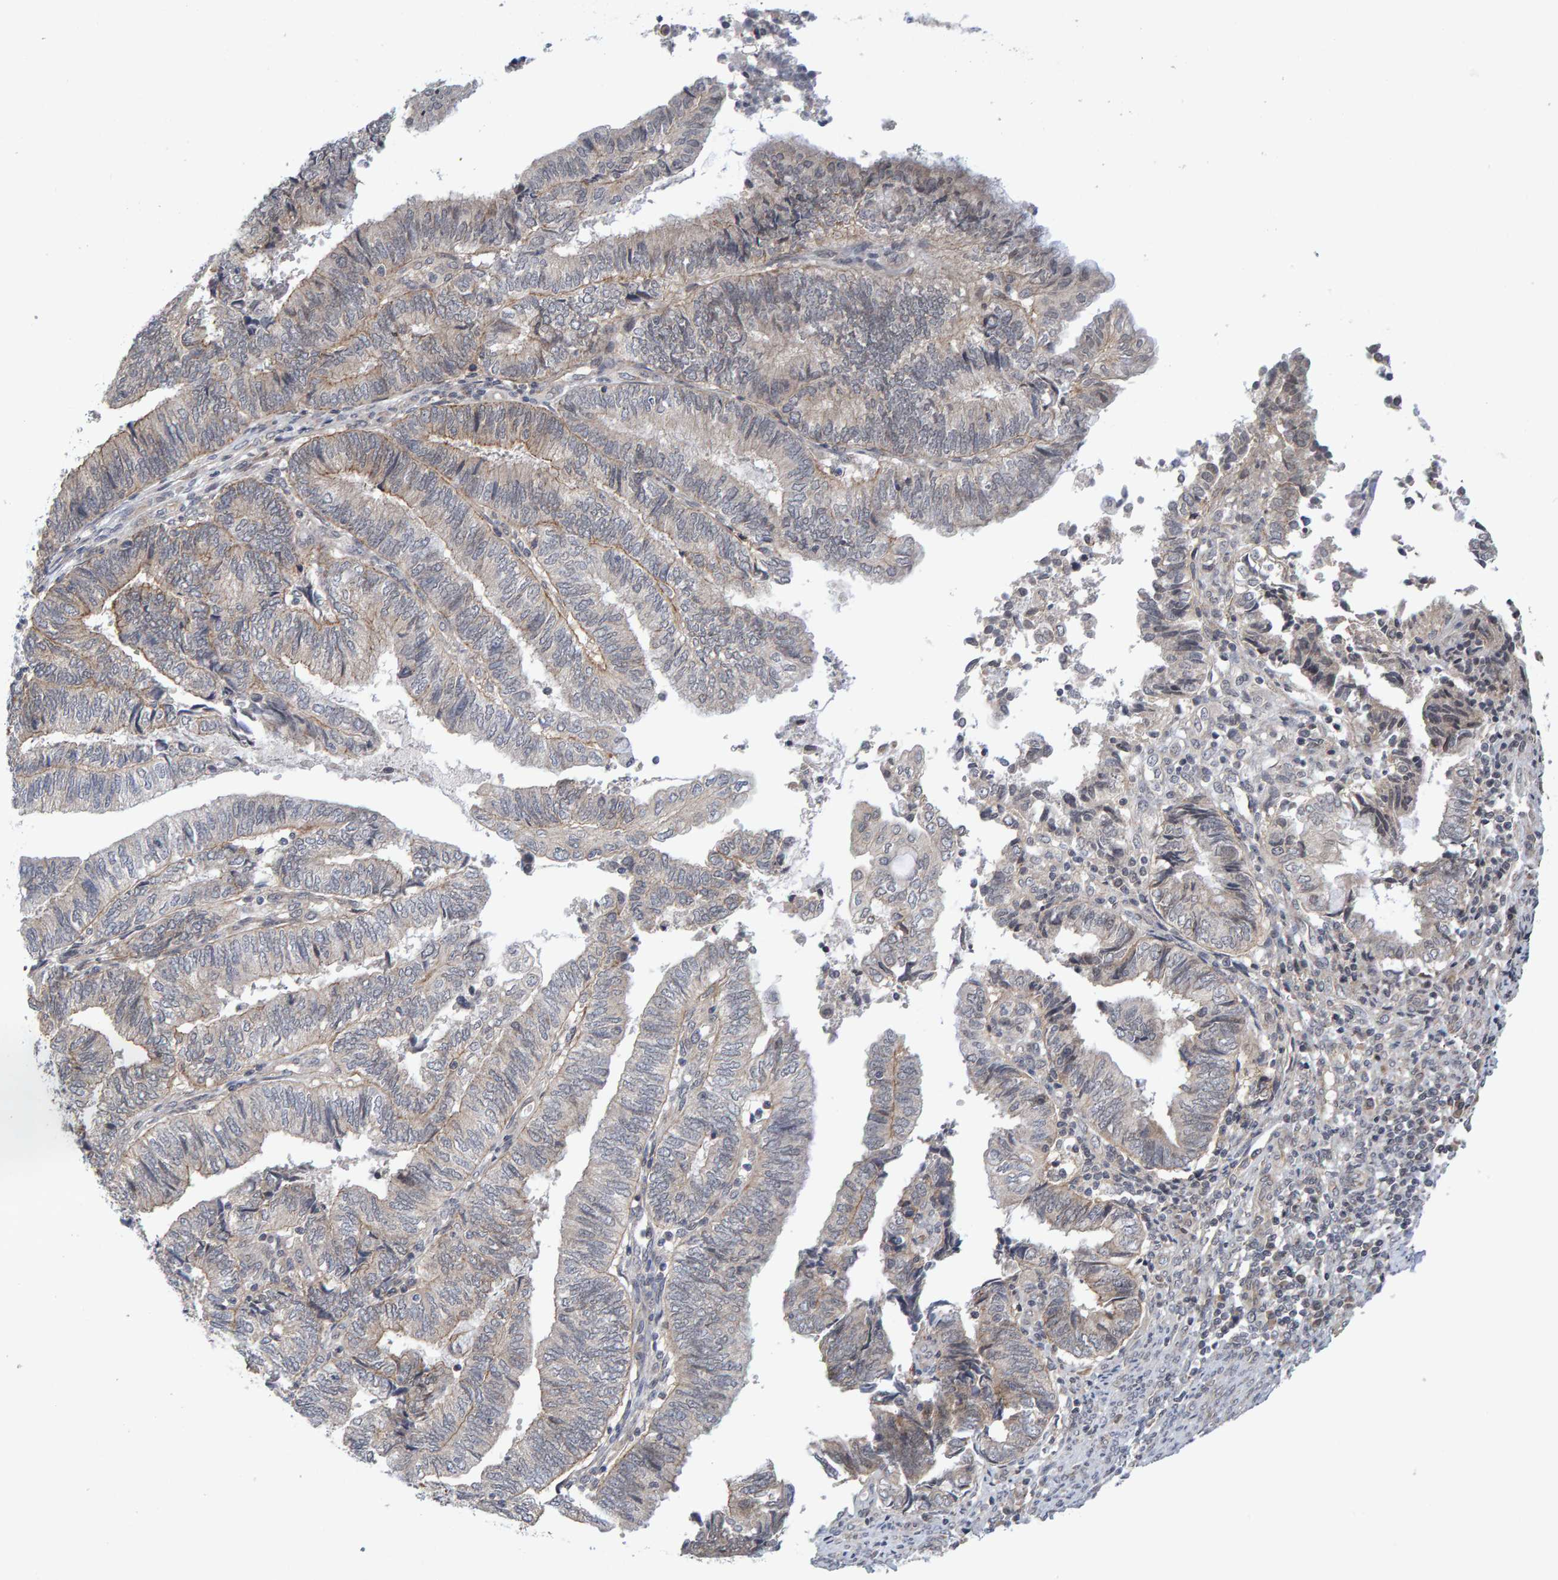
{"staining": {"intensity": "weak", "quantity": "<25%", "location": "cytoplasmic/membranous"}, "tissue": "endometrial cancer", "cell_type": "Tumor cells", "image_type": "cancer", "snomed": [{"axis": "morphology", "description": "Adenocarcinoma, NOS"}, {"axis": "topography", "description": "Uterus"}, {"axis": "topography", "description": "Endometrium"}], "caption": "Immunohistochemistry photomicrograph of neoplastic tissue: human endometrial cancer stained with DAB (3,3'-diaminobenzidine) demonstrates no significant protein staining in tumor cells.", "gene": "CDH2", "patient": {"sex": "female", "age": 70}}